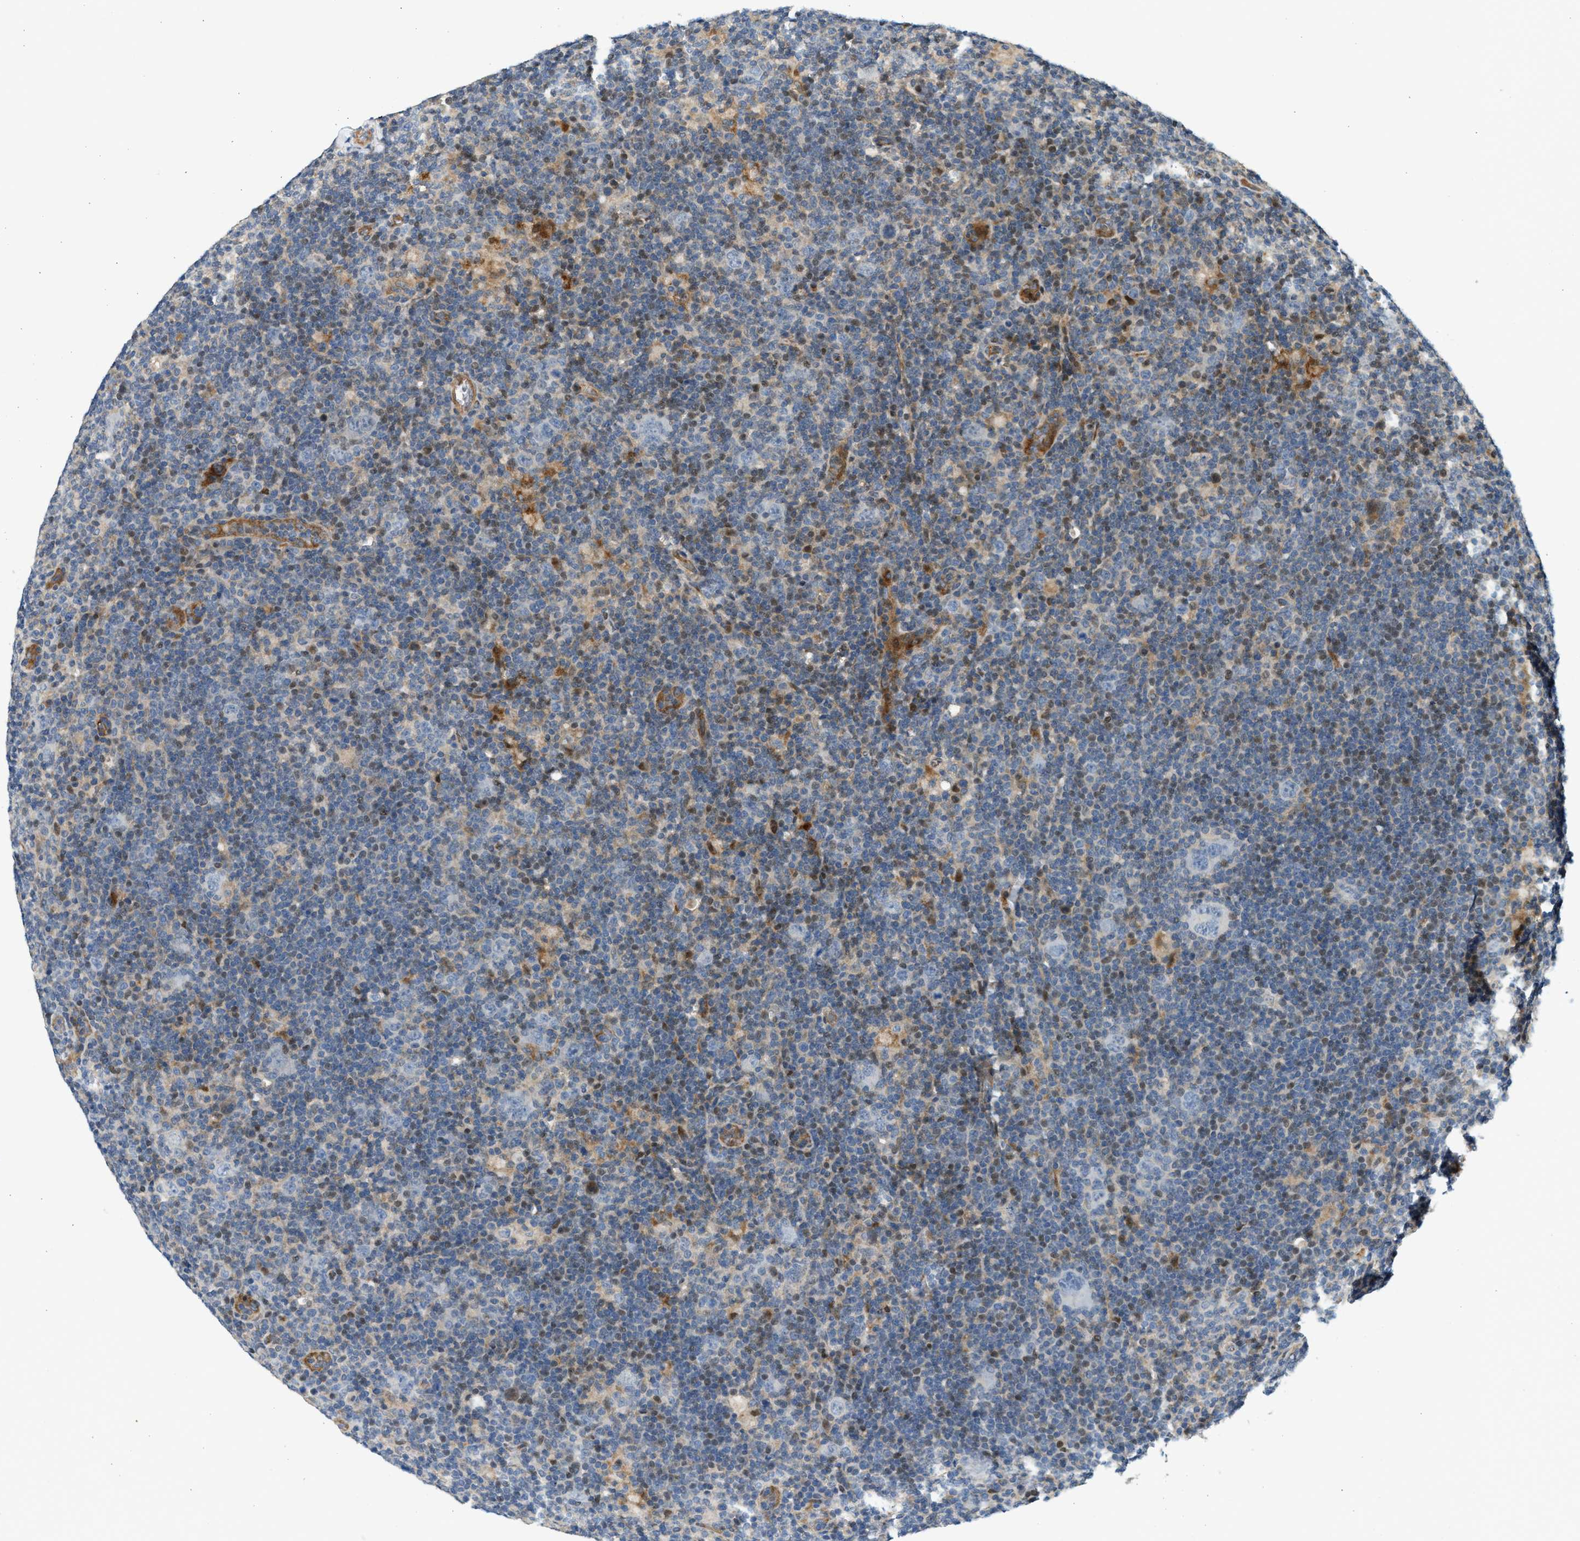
{"staining": {"intensity": "negative", "quantity": "none", "location": "none"}, "tissue": "lymphoma", "cell_type": "Tumor cells", "image_type": "cancer", "snomed": [{"axis": "morphology", "description": "Hodgkin's disease, NOS"}, {"axis": "topography", "description": "Lymph node"}], "caption": "There is no significant expression in tumor cells of lymphoma.", "gene": "NRSN2", "patient": {"sex": "female", "age": 57}}